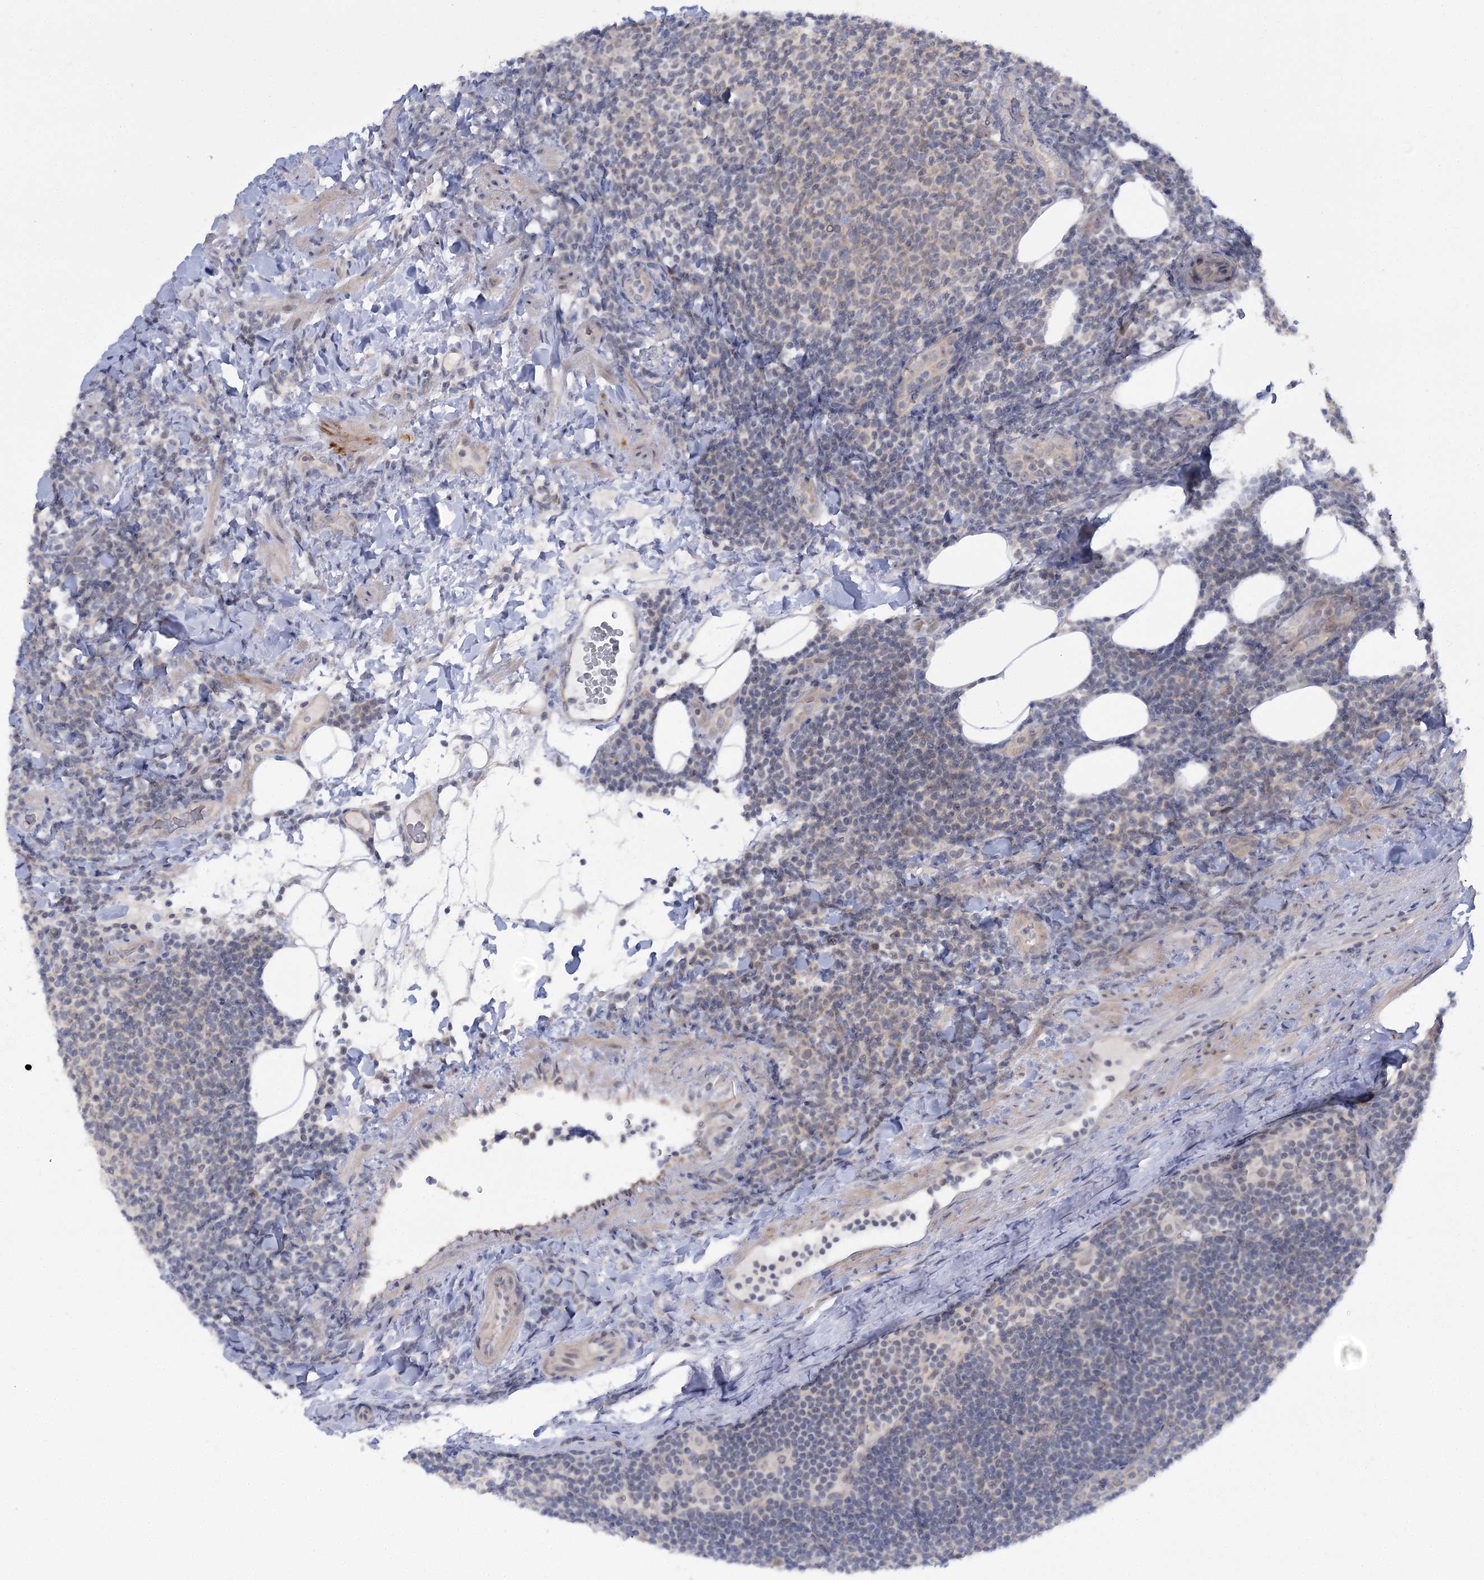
{"staining": {"intensity": "negative", "quantity": "none", "location": "none"}, "tissue": "lymphoma", "cell_type": "Tumor cells", "image_type": "cancer", "snomed": [{"axis": "morphology", "description": "Malignant lymphoma, non-Hodgkin's type, Low grade"}, {"axis": "topography", "description": "Lymph node"}], "caption": "Immunohistochemistry histopathology image of malignant lymphoma, non-Hodgkin's type (low-grade) stained for a protein (brown), which displays no staining in tumor cells.", "gene": "PHYHIPL", "patient": {"sex": "male", "age": 66}}